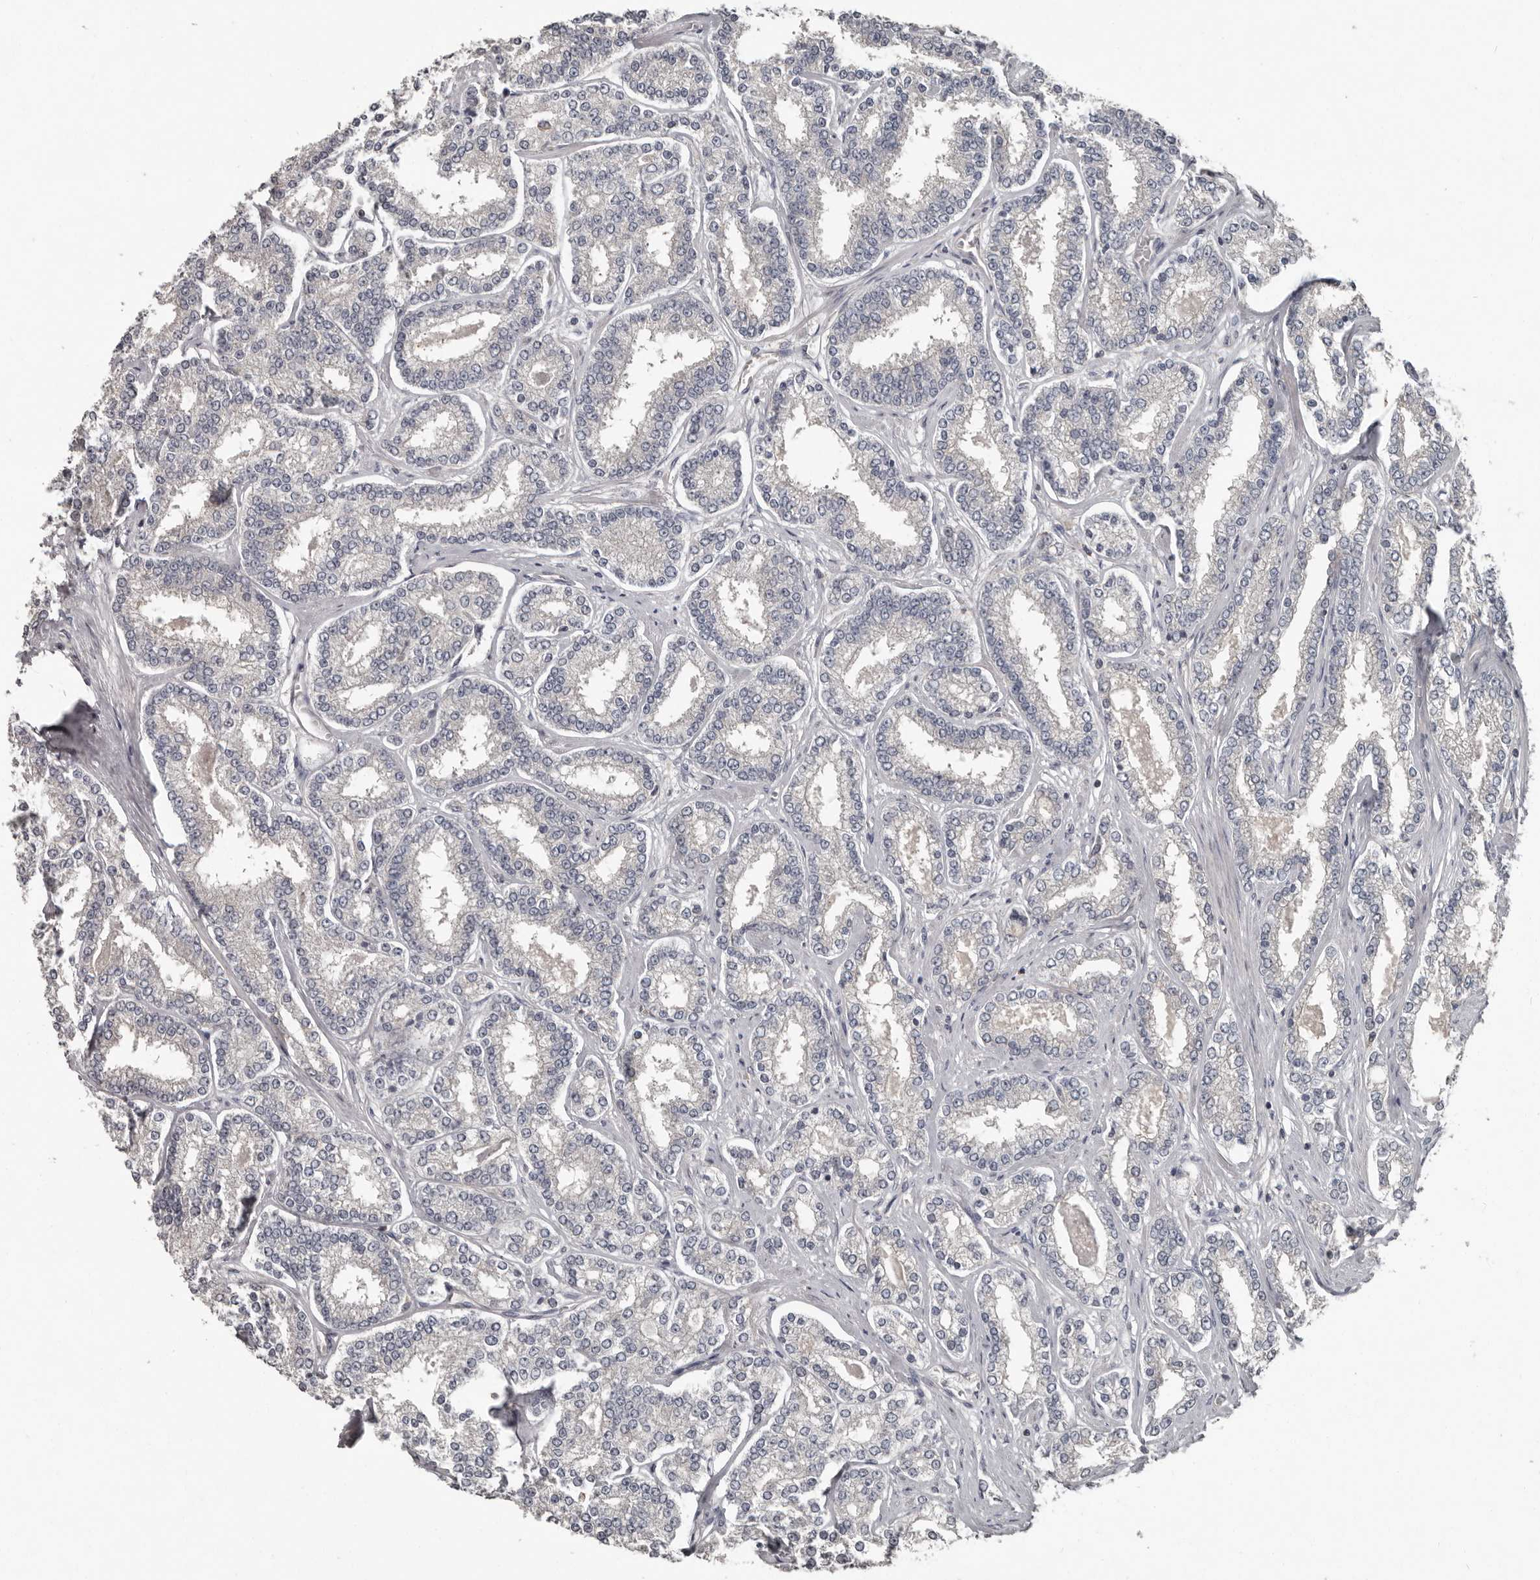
{"staining": {"intensity": "negative", "quantity": "none", "location": "none"}, "tissue": "prostate cancer", "cell_type": "Tumor cells", "image_type": "cancer", "snomed": [{"axis": "morphology", "description": "Normal tissue, NOS"}, {"axis": "morphology", "description": "Adenocarcinoma, High grade"}, {"axis": "topography", "description": "Prostate"}], "caption": "Histopathology image shows no significant protein staining in tumor cells of high-grade adenocarcinoma (prostate).", "gene": "CA6", "patient": {"sex": "male", "age": 83}}